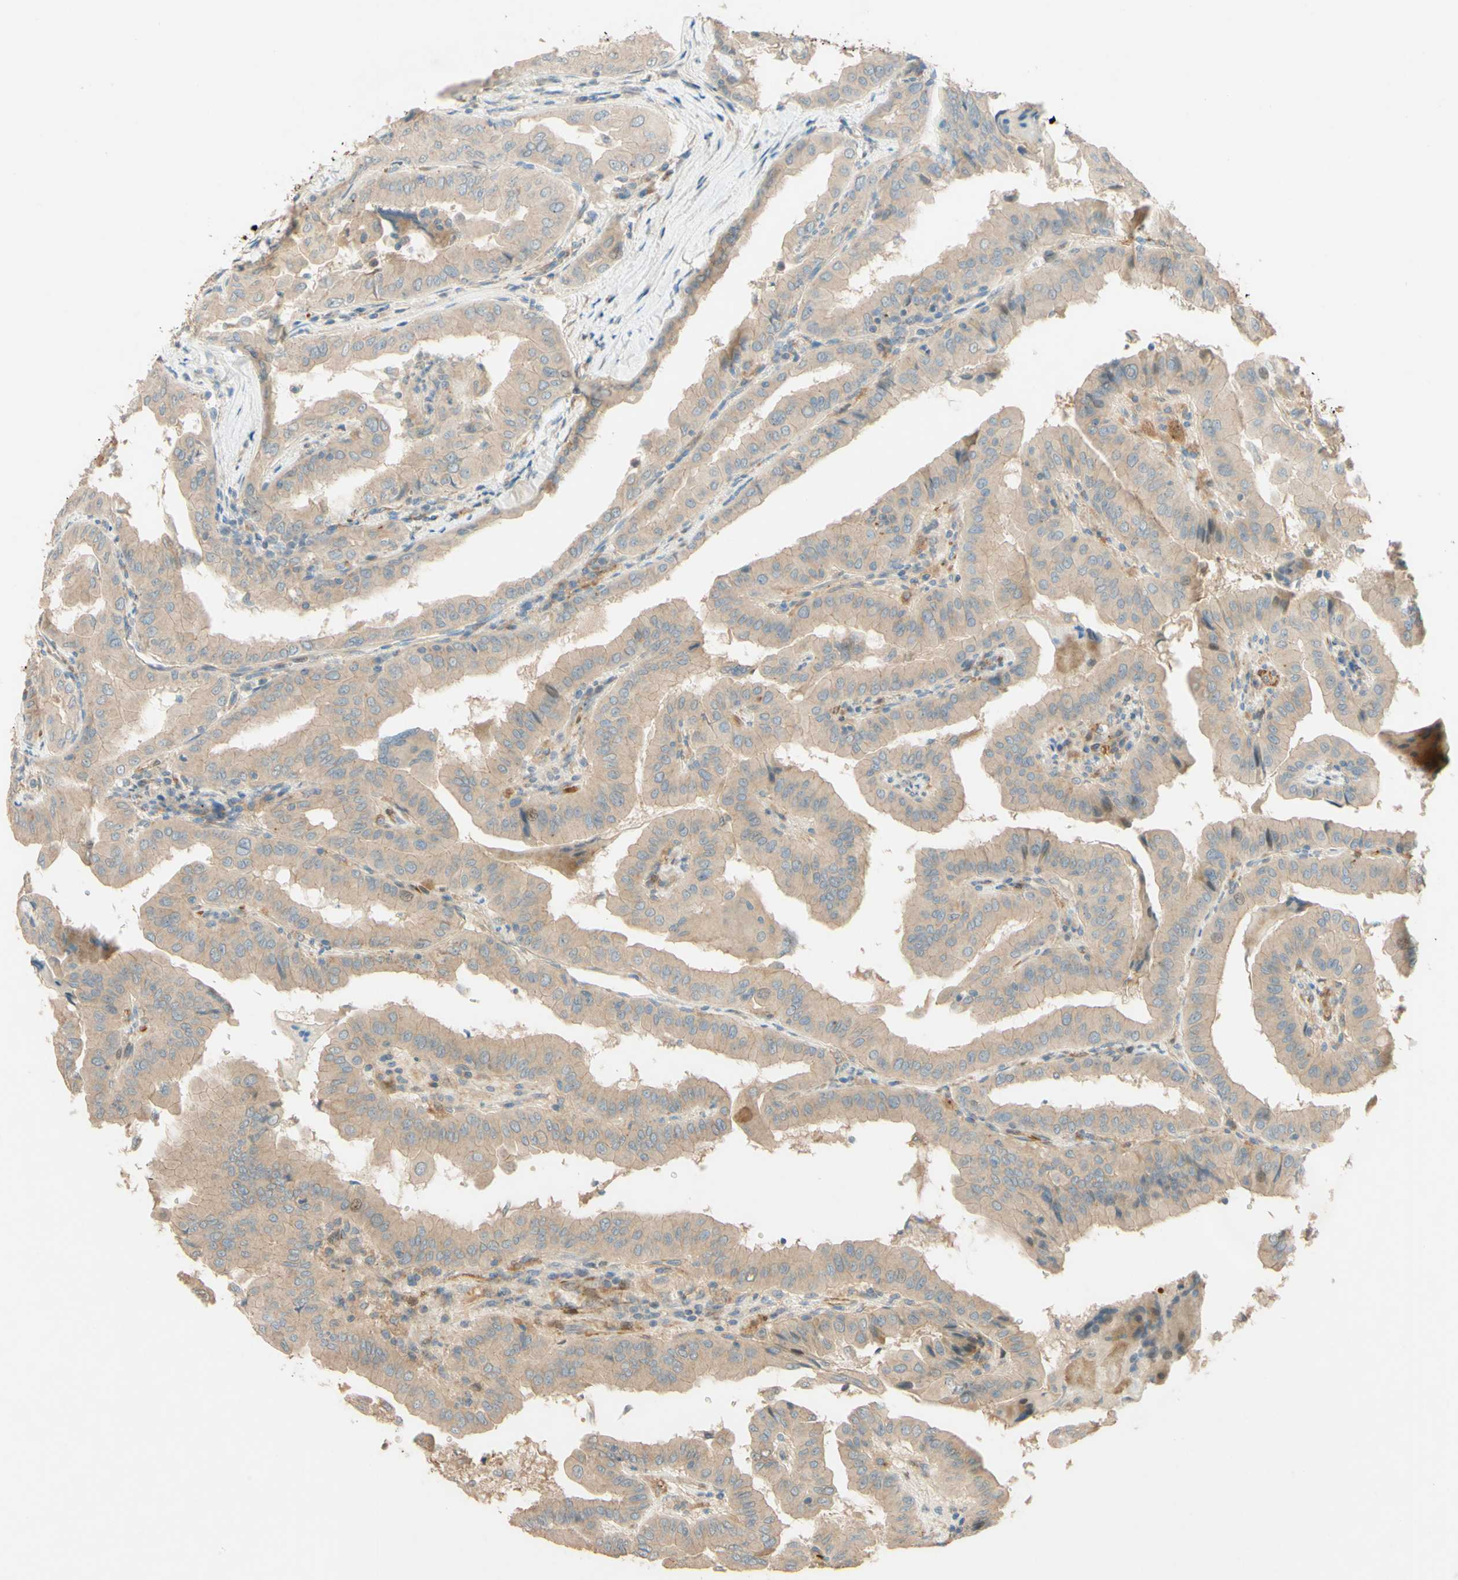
{"staining": {"intensity": "weak", "quantity": ">75%", "location": "cytoplasmic/membranous"}, "tissue": "thyroid cancer", "cell_type": "Tumor cells", "image_type": "cancer", "snomed": [{"axis": "morphology", "description": "Papillary adenocarcinoma, NOS"}, {"axis": "topography", "description": "Thyroid gland"}], "caption": "Immunohistochemistry (DAB (3,3'-diaminobenzidine)) staining of human papillary adenocarcinoma (thyroid) demonstrates weak cytoplasmic/membranous protein expression in about >75% of tumor cells.", "gene": "ADAM17", "patient": {"sex": "male", "age": 33}}